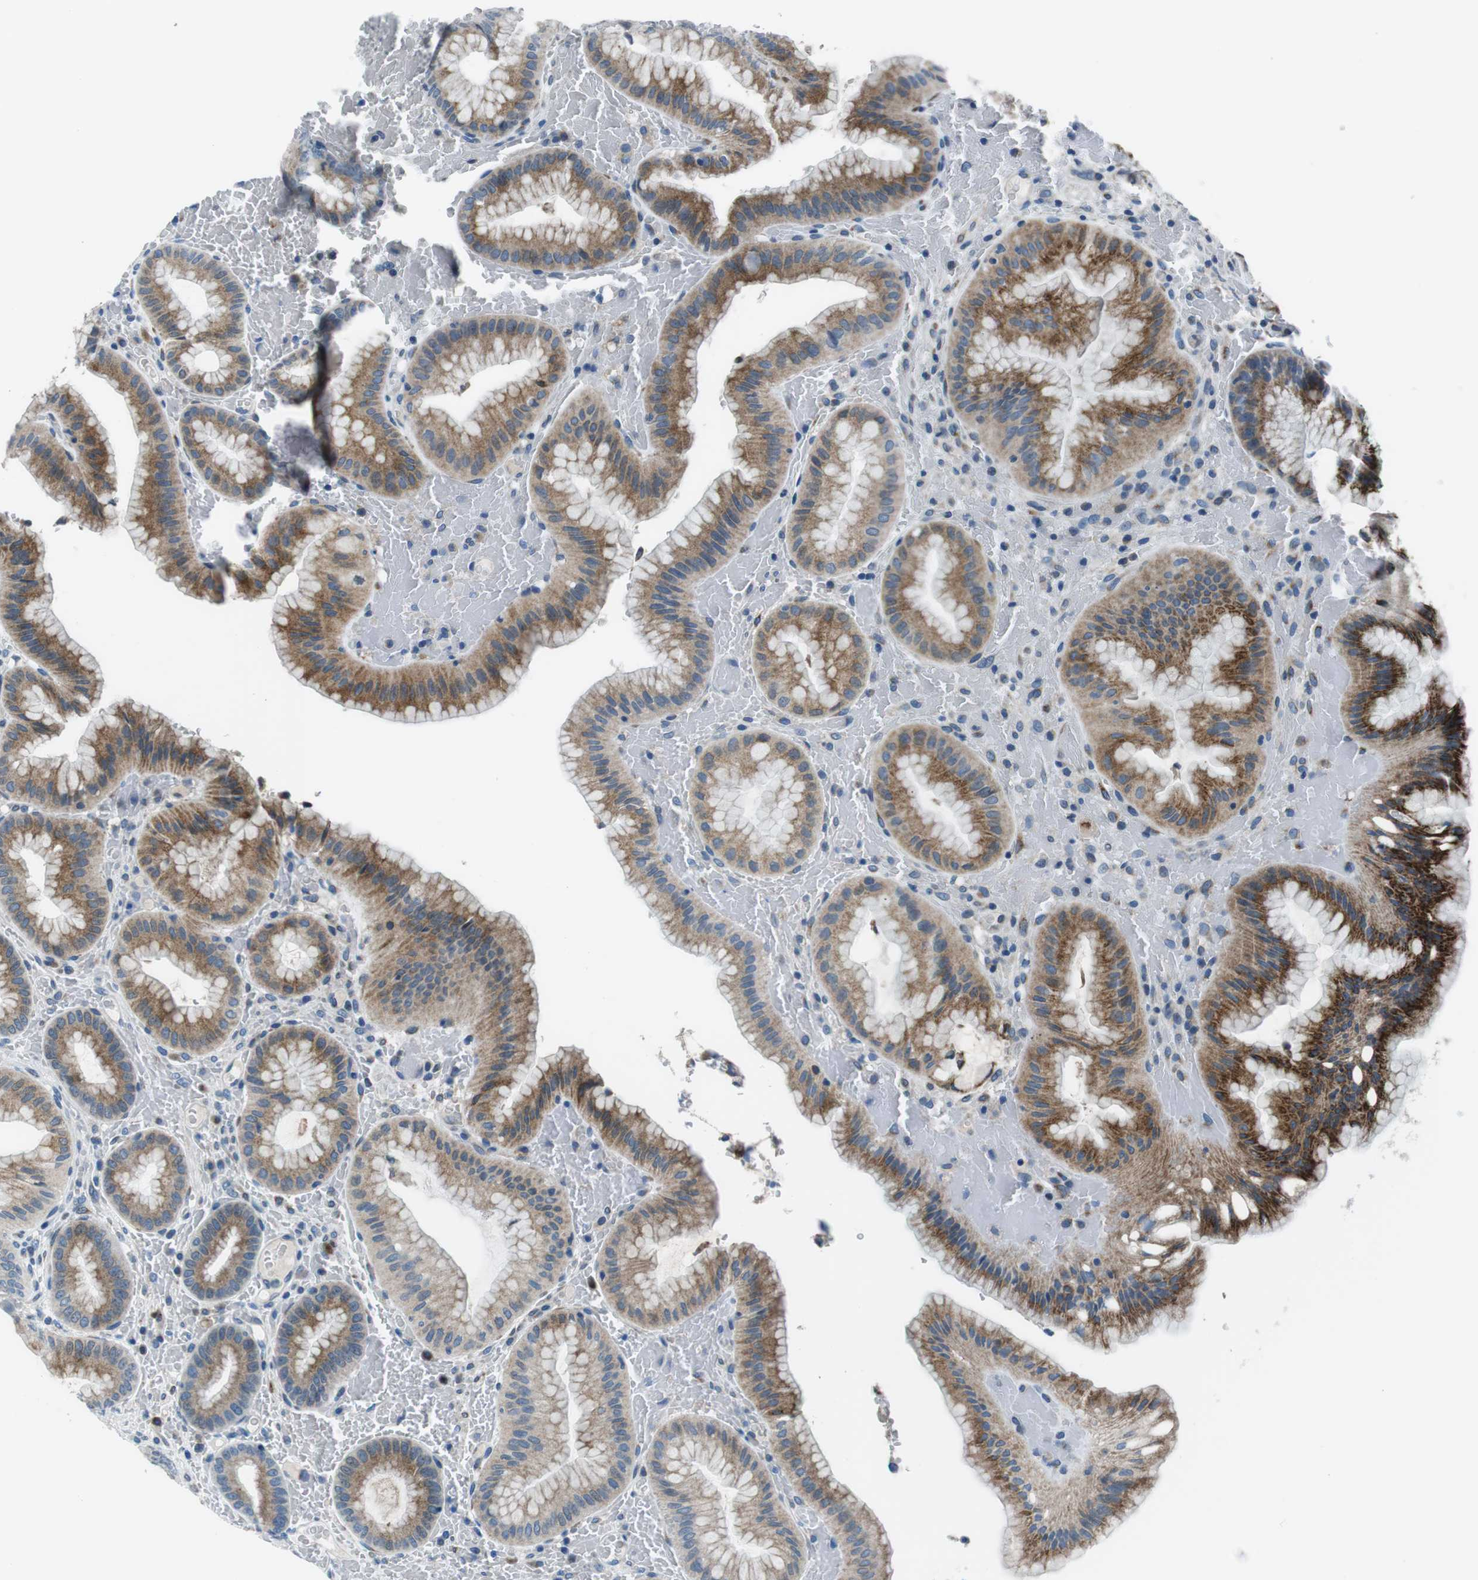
{"staining": {"intensity": "strong", "quantity": "25%-75%", "location": "cytoplasmic/membranous"}, "tissue": "stomach", "cell_type": "Glandular cells", "image_type": "normal", "snomed": [{"axis": "morphology", "description": "Normal tissue, NOS"}, {"axis": "morphology", "description": "Carcinoid, malignant, NOS"}, {"axis": "topography", "description": "Stomach, upper"}], "caption": "A high amount of strong cytoplasmic/membranous positivity is present in about 25%-75% of glandular cells in unremarkable stomach. The staining was performed using DAB (3,3'-diaminobenzidine) to visualize the protein expression in brown, while the nuclei were stained in blue with hematoxylin (Magnification: 20x).", "gene": "NUCB2", "patient": {"sex": "male", "age": 39}}